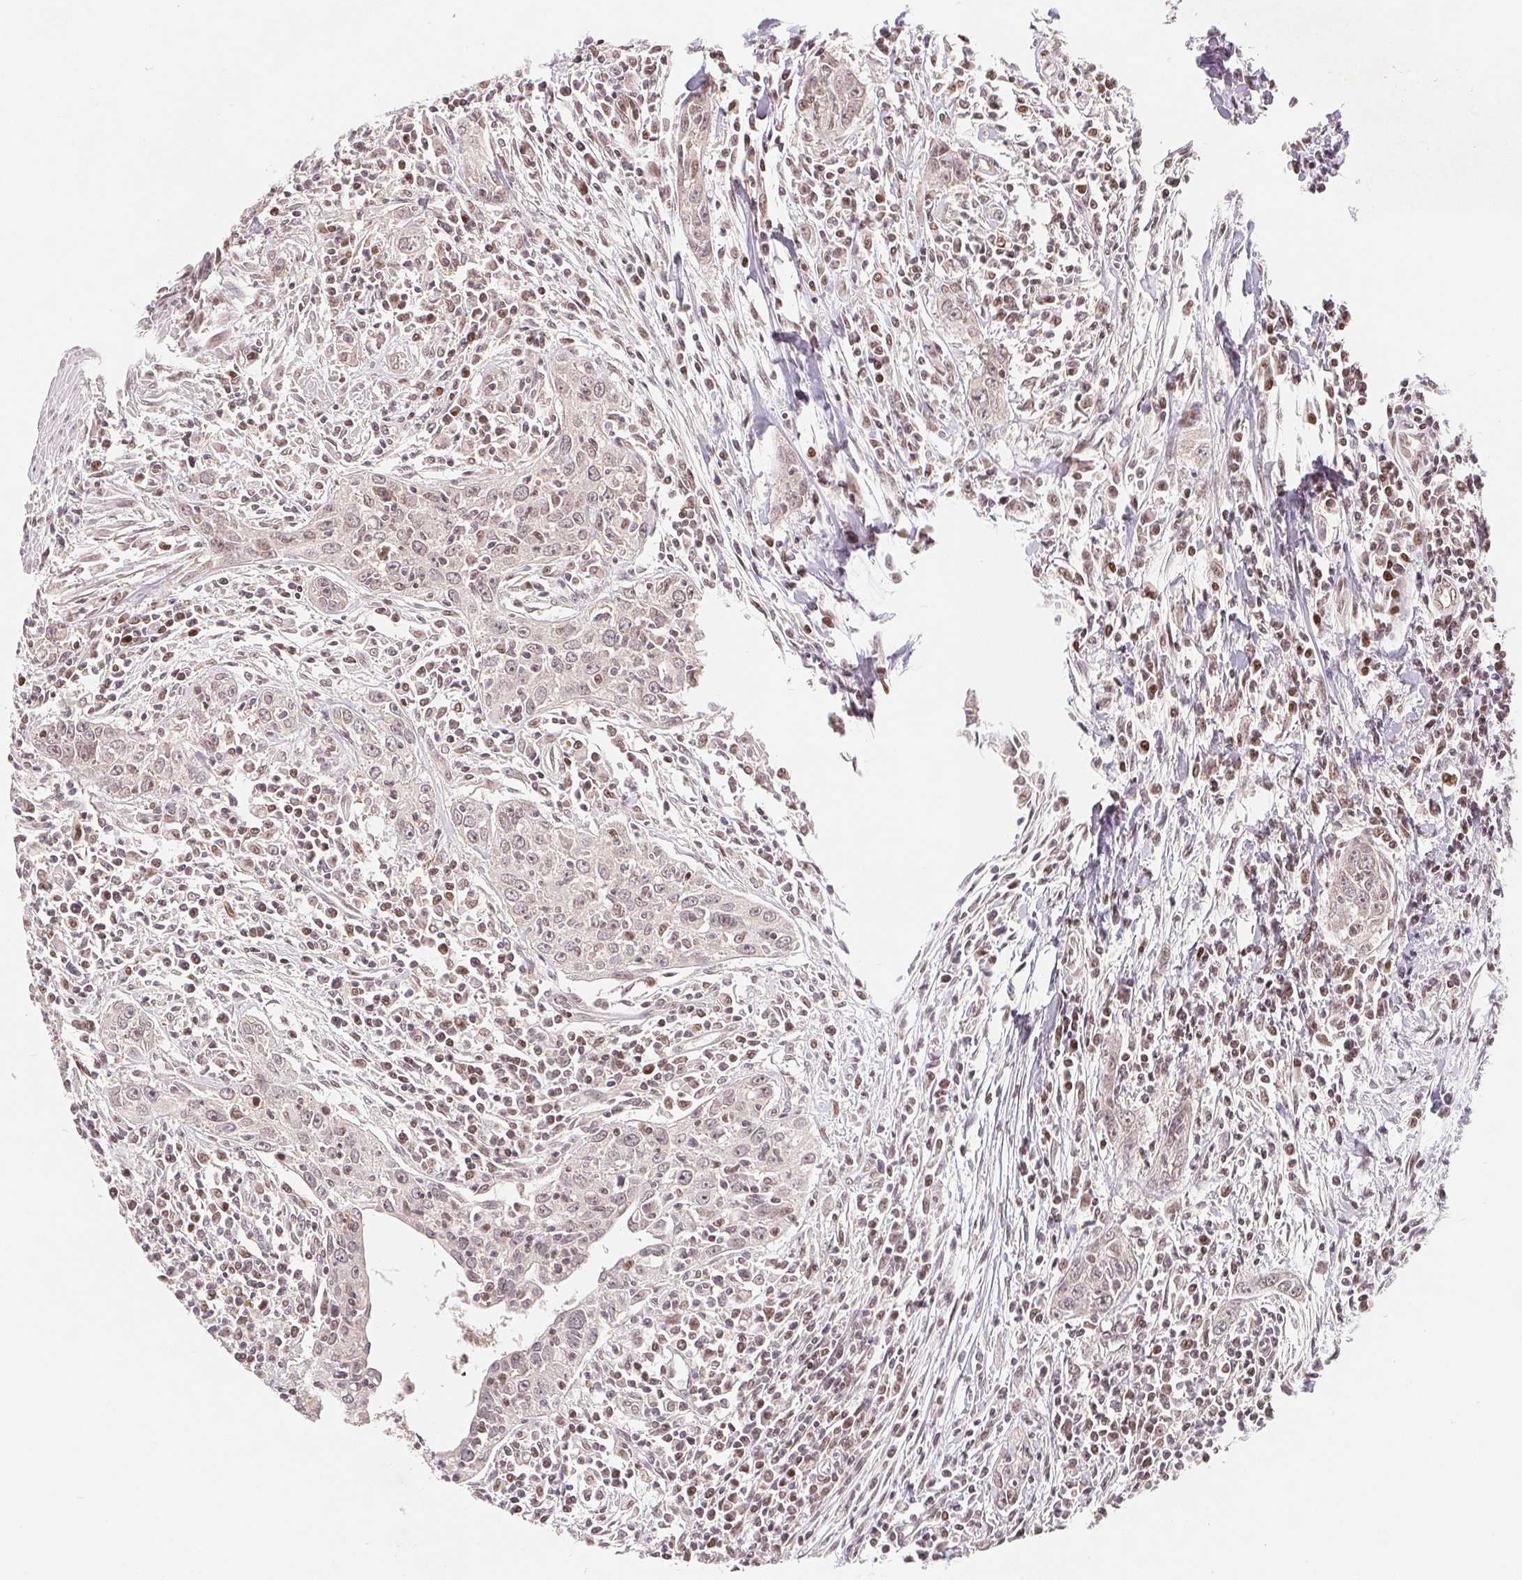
{"staining": {"intensity": "weak", "quantity": "25%-75%", "location": "cytoplasmic/membranous,nuclear"}, "tissue": "urothelial cancer", "cell_type": "Tumor cells", "image_type": "cancer", "snomed": [{"axis": "morphology", "description": "Urothelial carcinoma, High grade"}, {"axis": "topography", "description": "Urinary bladder"}], "caption": "This photomicrograph shows urothelial cancer stained with IHC to label a protein in brown. The cytoplasmic/membranous and nuclear of tumor cells show weak positivity for the protein. Nuclei are counter-stained blue.", "gene": "HMGN3", "patient": {"sex": "male", "age": 83}}